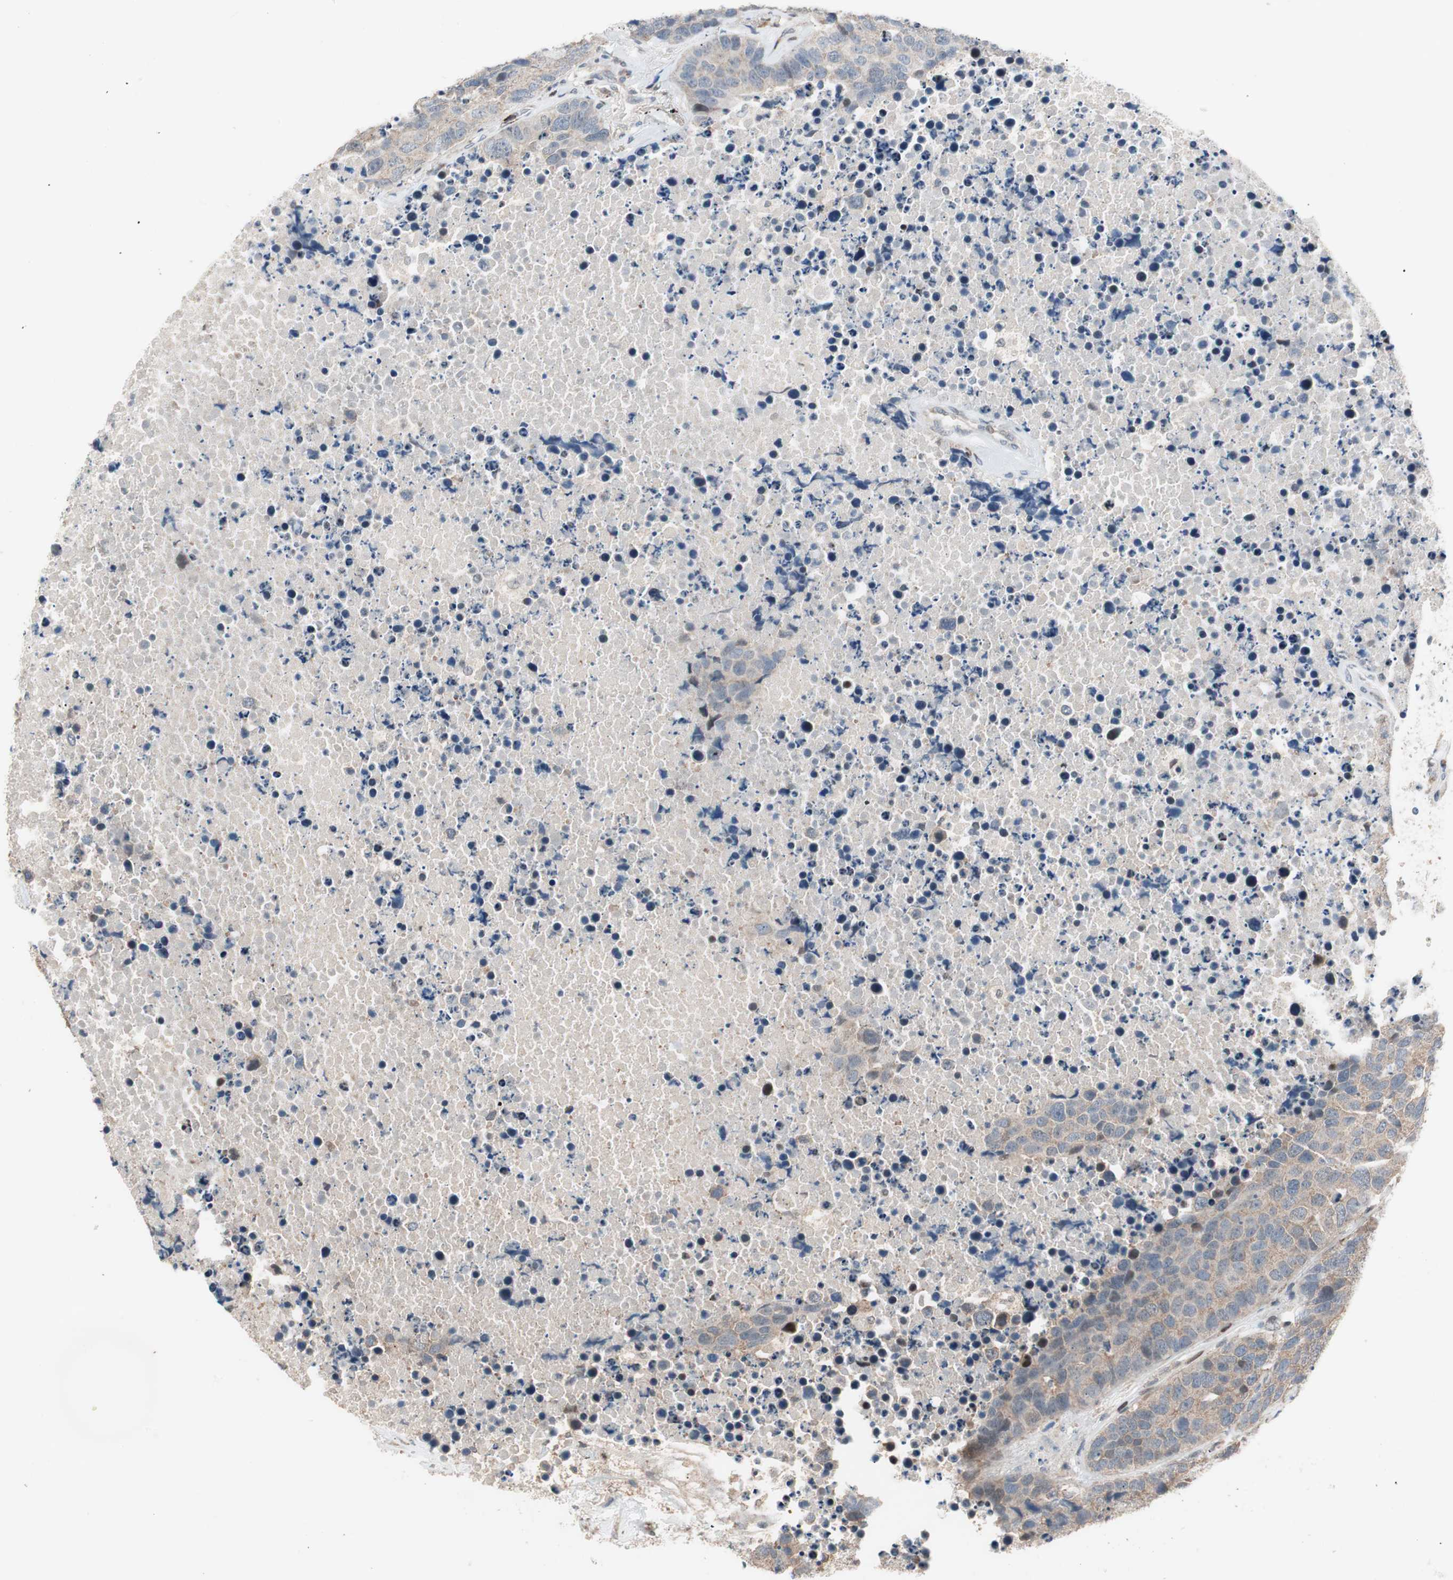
{"staining": {"intensity": "negative", "quantity": "none", "location": "none"}, "tissue": "carcinoid", "cell_type": "Tumor cells", "image_type": "cancer", "snomed": [{"axis": "morphology", "description": "Carcinoid, malignant, NOS"}, {"axis": "topography", "description": "Lung"}], "caption": "Immunohistochemistry (IHC) image of neoplastic tissue: human carcinoid stained with DAB (3,3'-diaminobenzidine) shows no significant protein expression in tumor cells. Nuclei are stained in blue.", "gene": "POLH", "patient": {"sex": "male", "age": 60}}